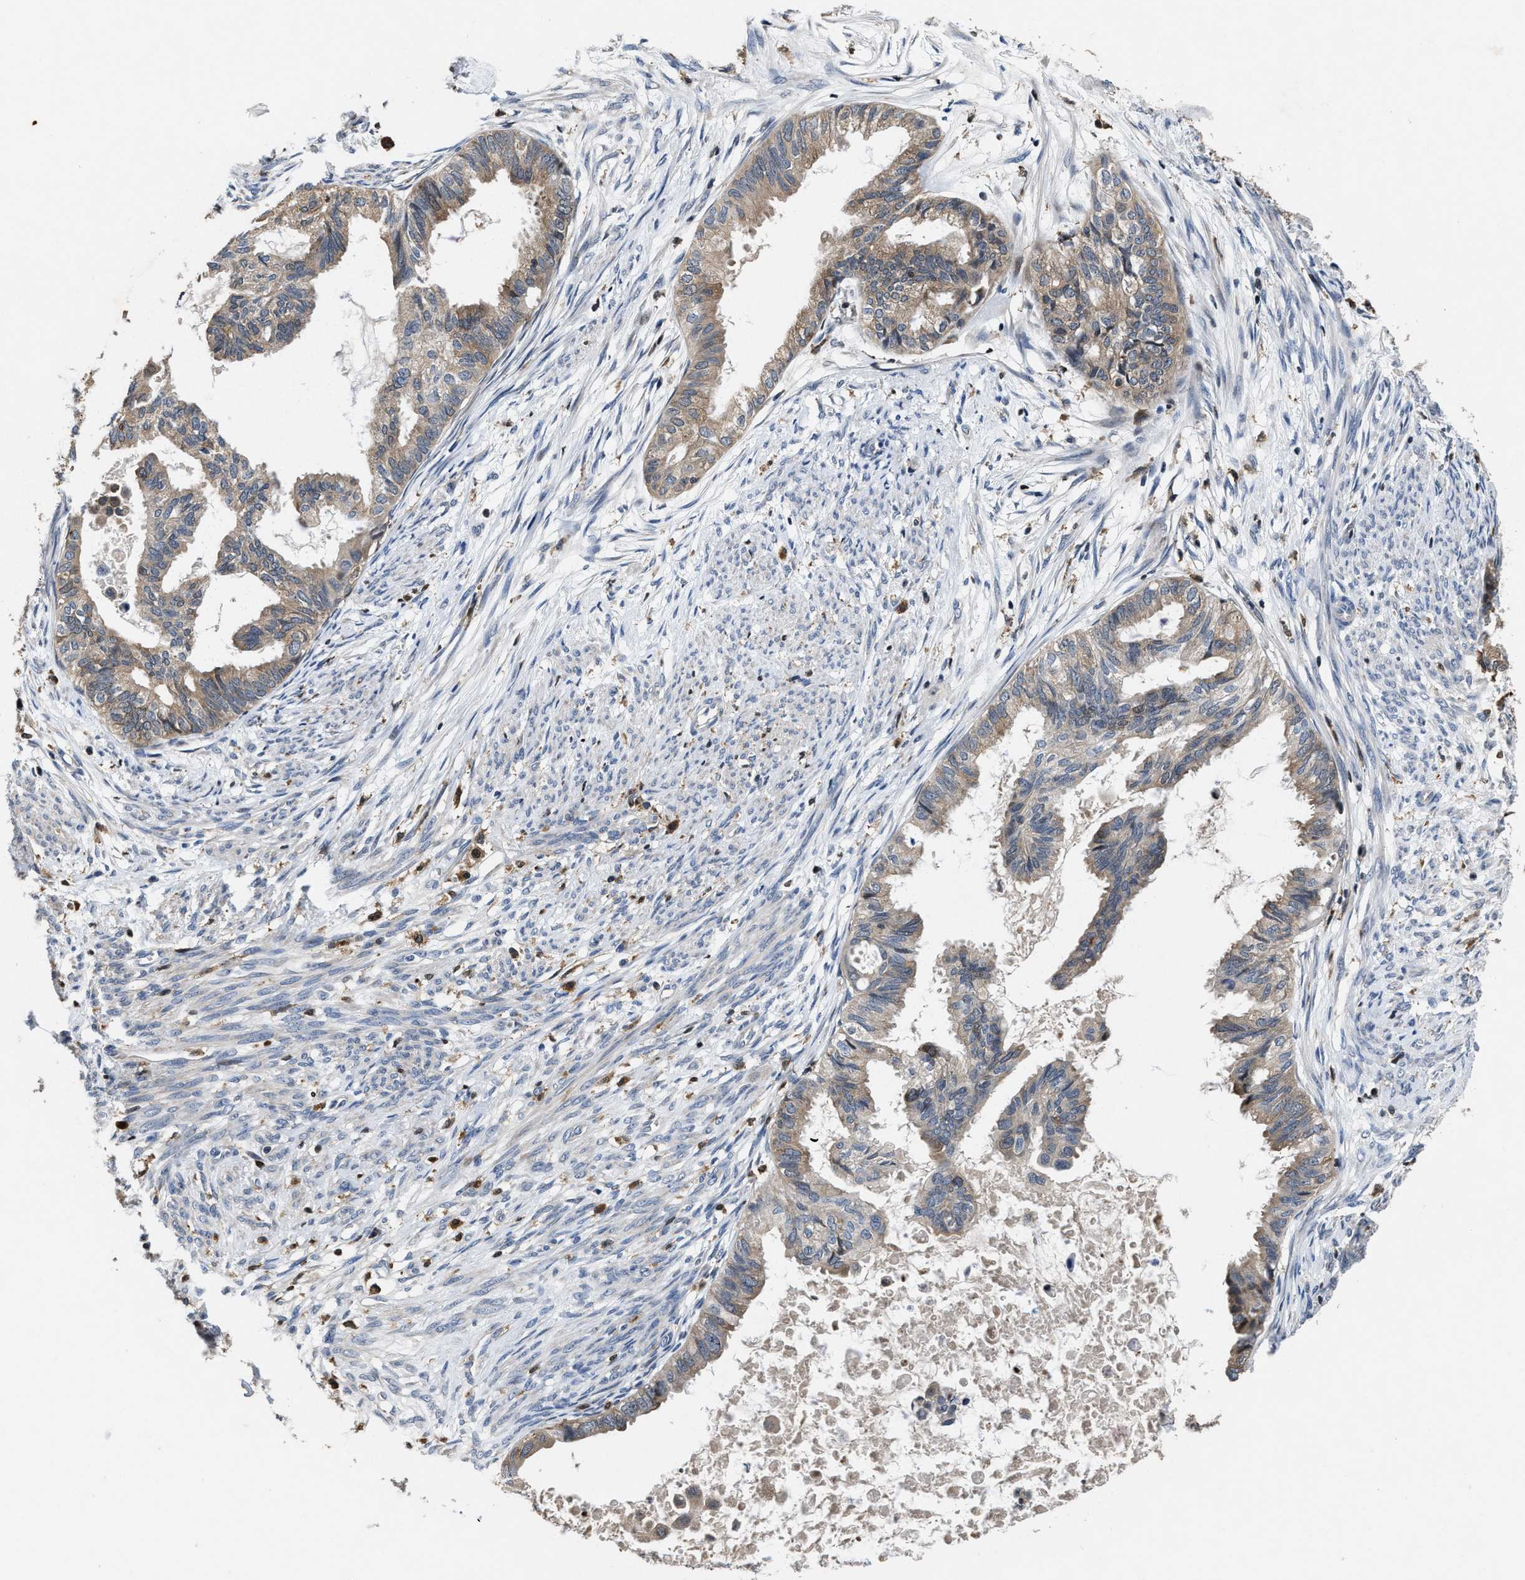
{"staining": {"intensity": "weak", "quantity": ">75%", "location": "cytoplasmic/membranous"}, "tissue": "cervical cancer", "cell_type": "Tumor cells", "image_type": "cancer", "snomed": [{"axis": "morphology", "description": "Normal tissue, NOS"}, {"axis": "morphology", "description": "Adenocarcinoma, NOS"}, {"axis": "topography", "description": "Cervix"}, {"axis": "topography", "description": "Endometrium"}], "caption": "DAB immunohistochemical staining of human cervical cancer (adenocarcinoma) displays weak cytoplasmic/membranous protein staining in about >75% of tumor cells. The staining was performed using DAB (3,3'-diaminobenzidine), with brown indicating positive protein expression. Nuclei are stained blue with hematoxylin.", "gene": "RGS10", "patient": {"sex": "female", "age": 86}}